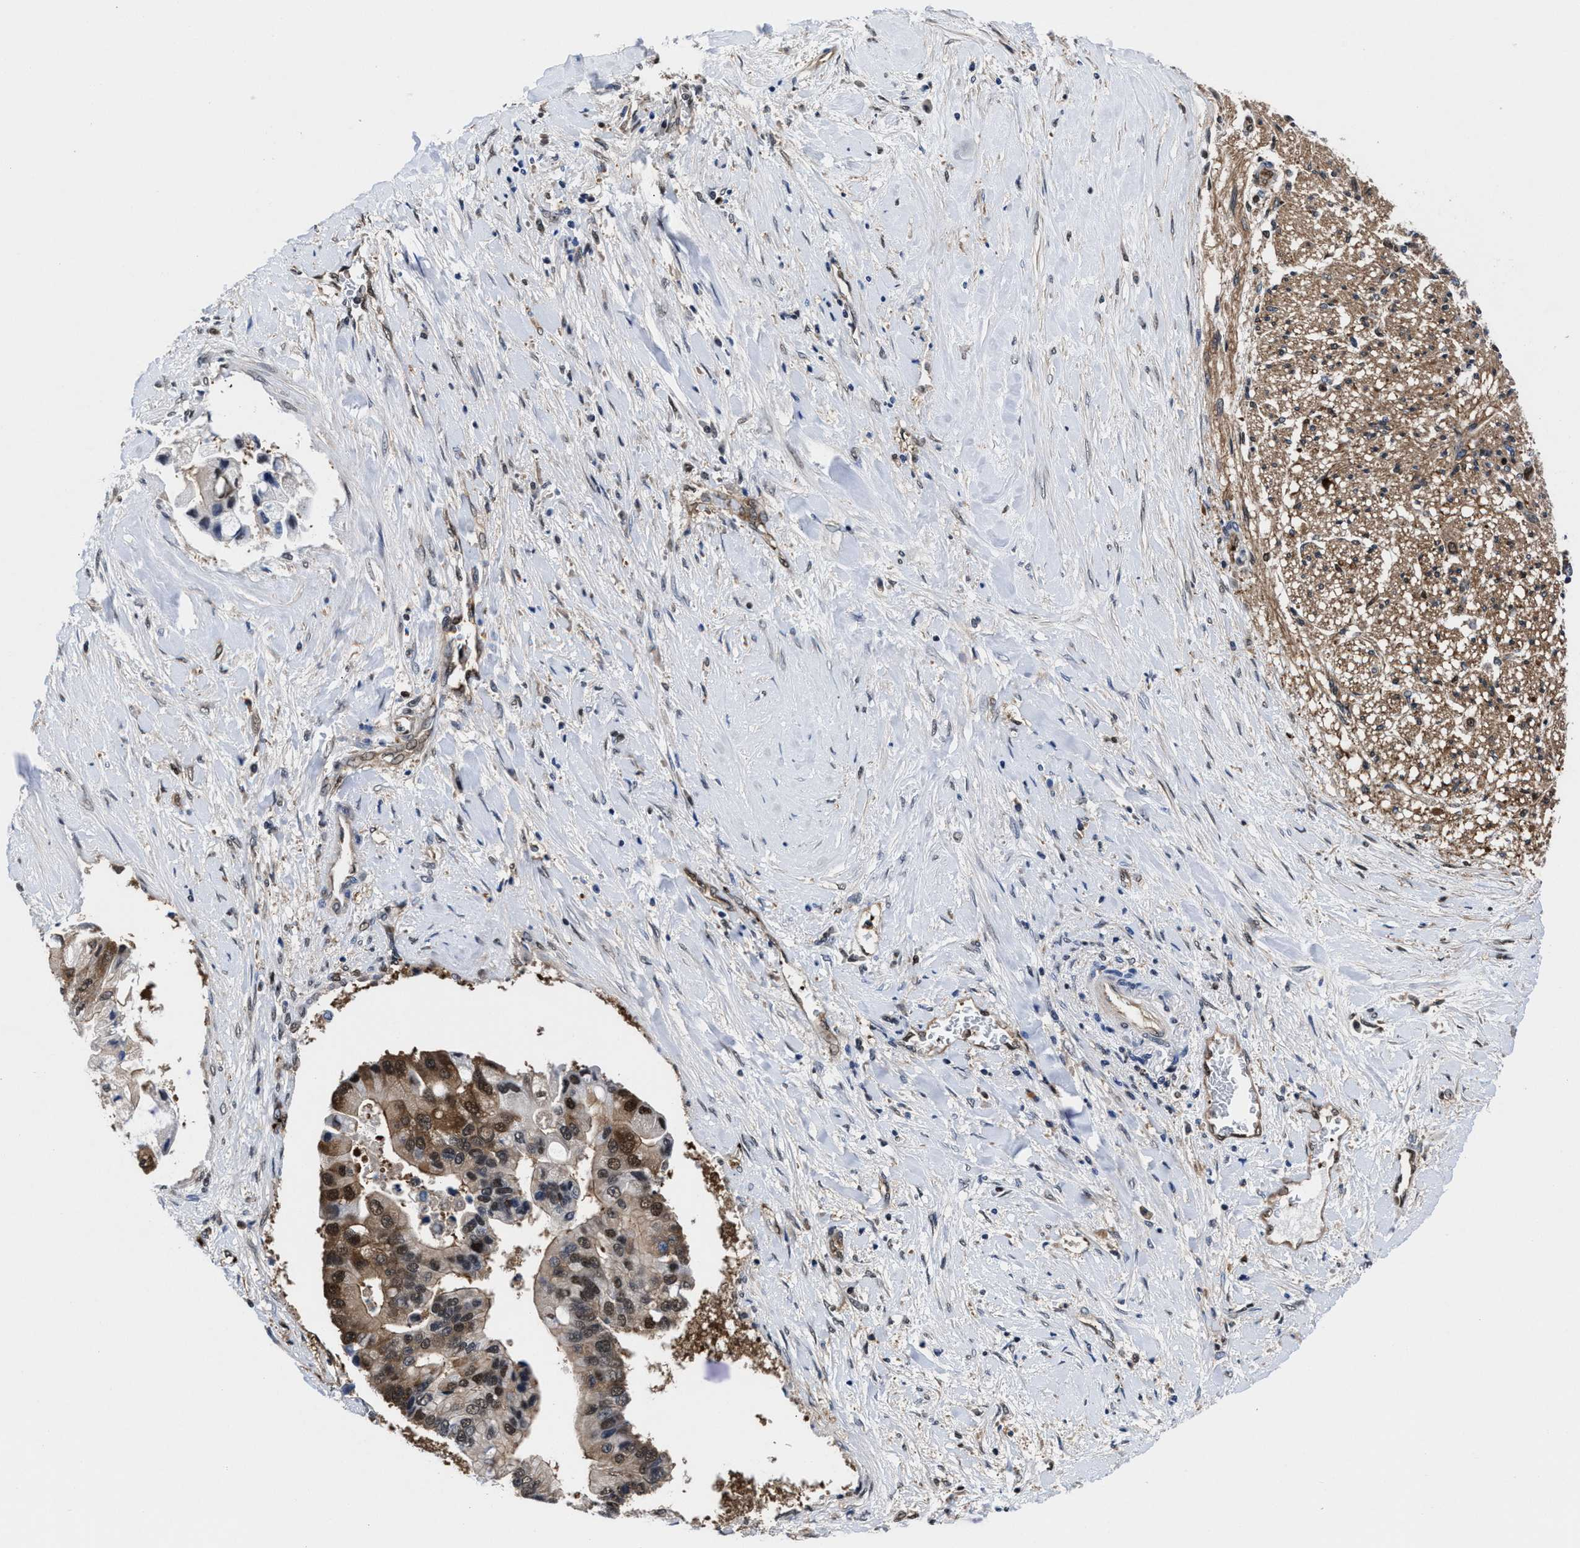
{"staining": {"intensity": "moderate", "quantity": ">75%", "location": "cytoplasmic/membranous,nuclear"}, "tissue": "liver cancer", "cell_type": "Tumor cells", "image_type": "cancer", "snomed": [{"axis": "morphology", "description": "Cholangiocarcinoma"}, {"axis": "topography", "description": "Liver"}], "caption": "Liver cholangiocarcinoma stained with a brown dye displays moderate cytoplasmic/membranous and nuclear positive staining in approximately >75% of tumor cells.", "gene": "ACLY", "patient": {"sex": "male", "age": 50}}